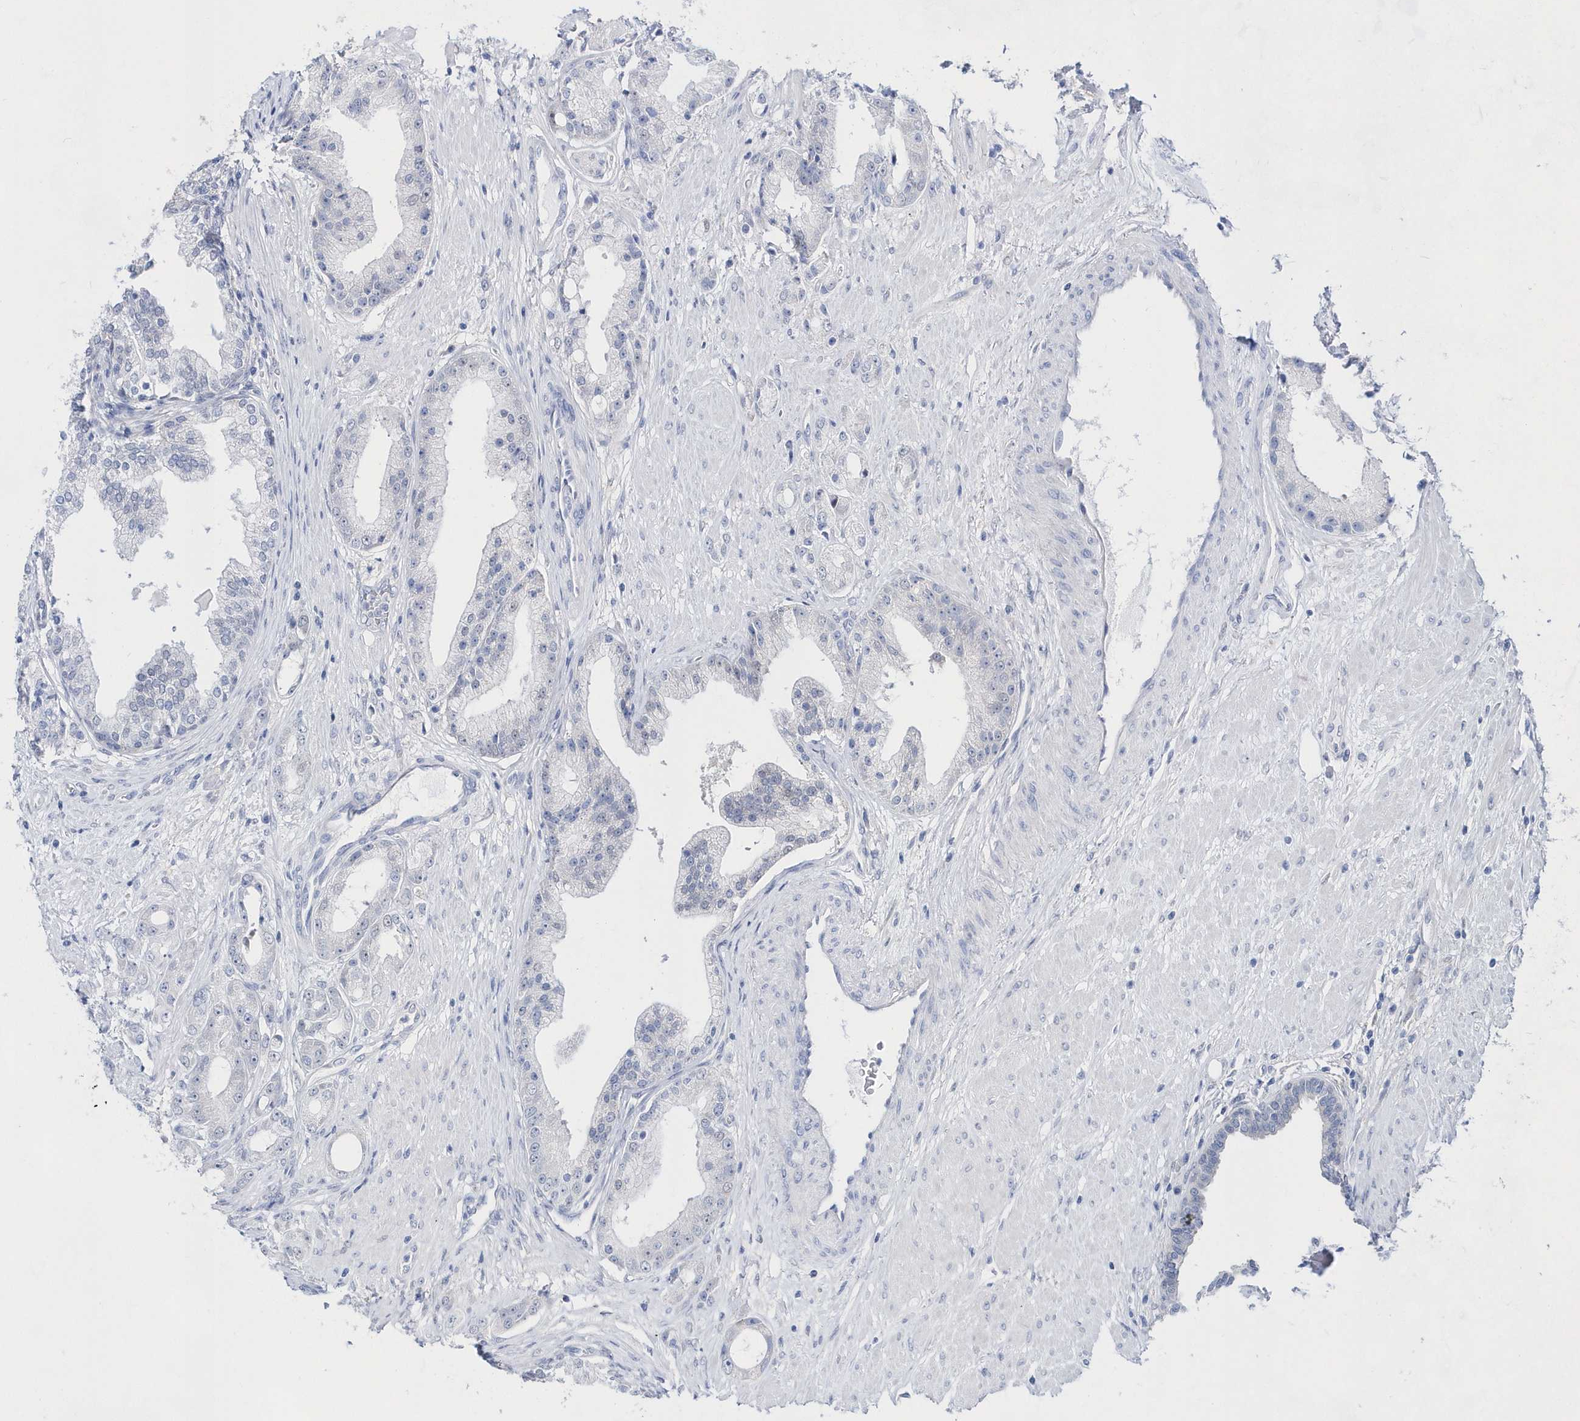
{"staining": {"intensity": "negative", "quantity": "none", "location": "none"}, "tissue": "prostate cancer", "cell_type": "Tumor cells", "image_type": "cancer", "snomed": [{"axis": "morphology", "description": "Adenocarcinoma, Low grade"}, {"axis": "topography", "description": "Prostate"}], "caption": "High power microscopy histopathology image of an immunohistochemistry micrograph of prostate cancer, revealing no significant positivity in tumor cells.", "gene": "BDH2", "patient": {"sex": "male", "age": 67}}